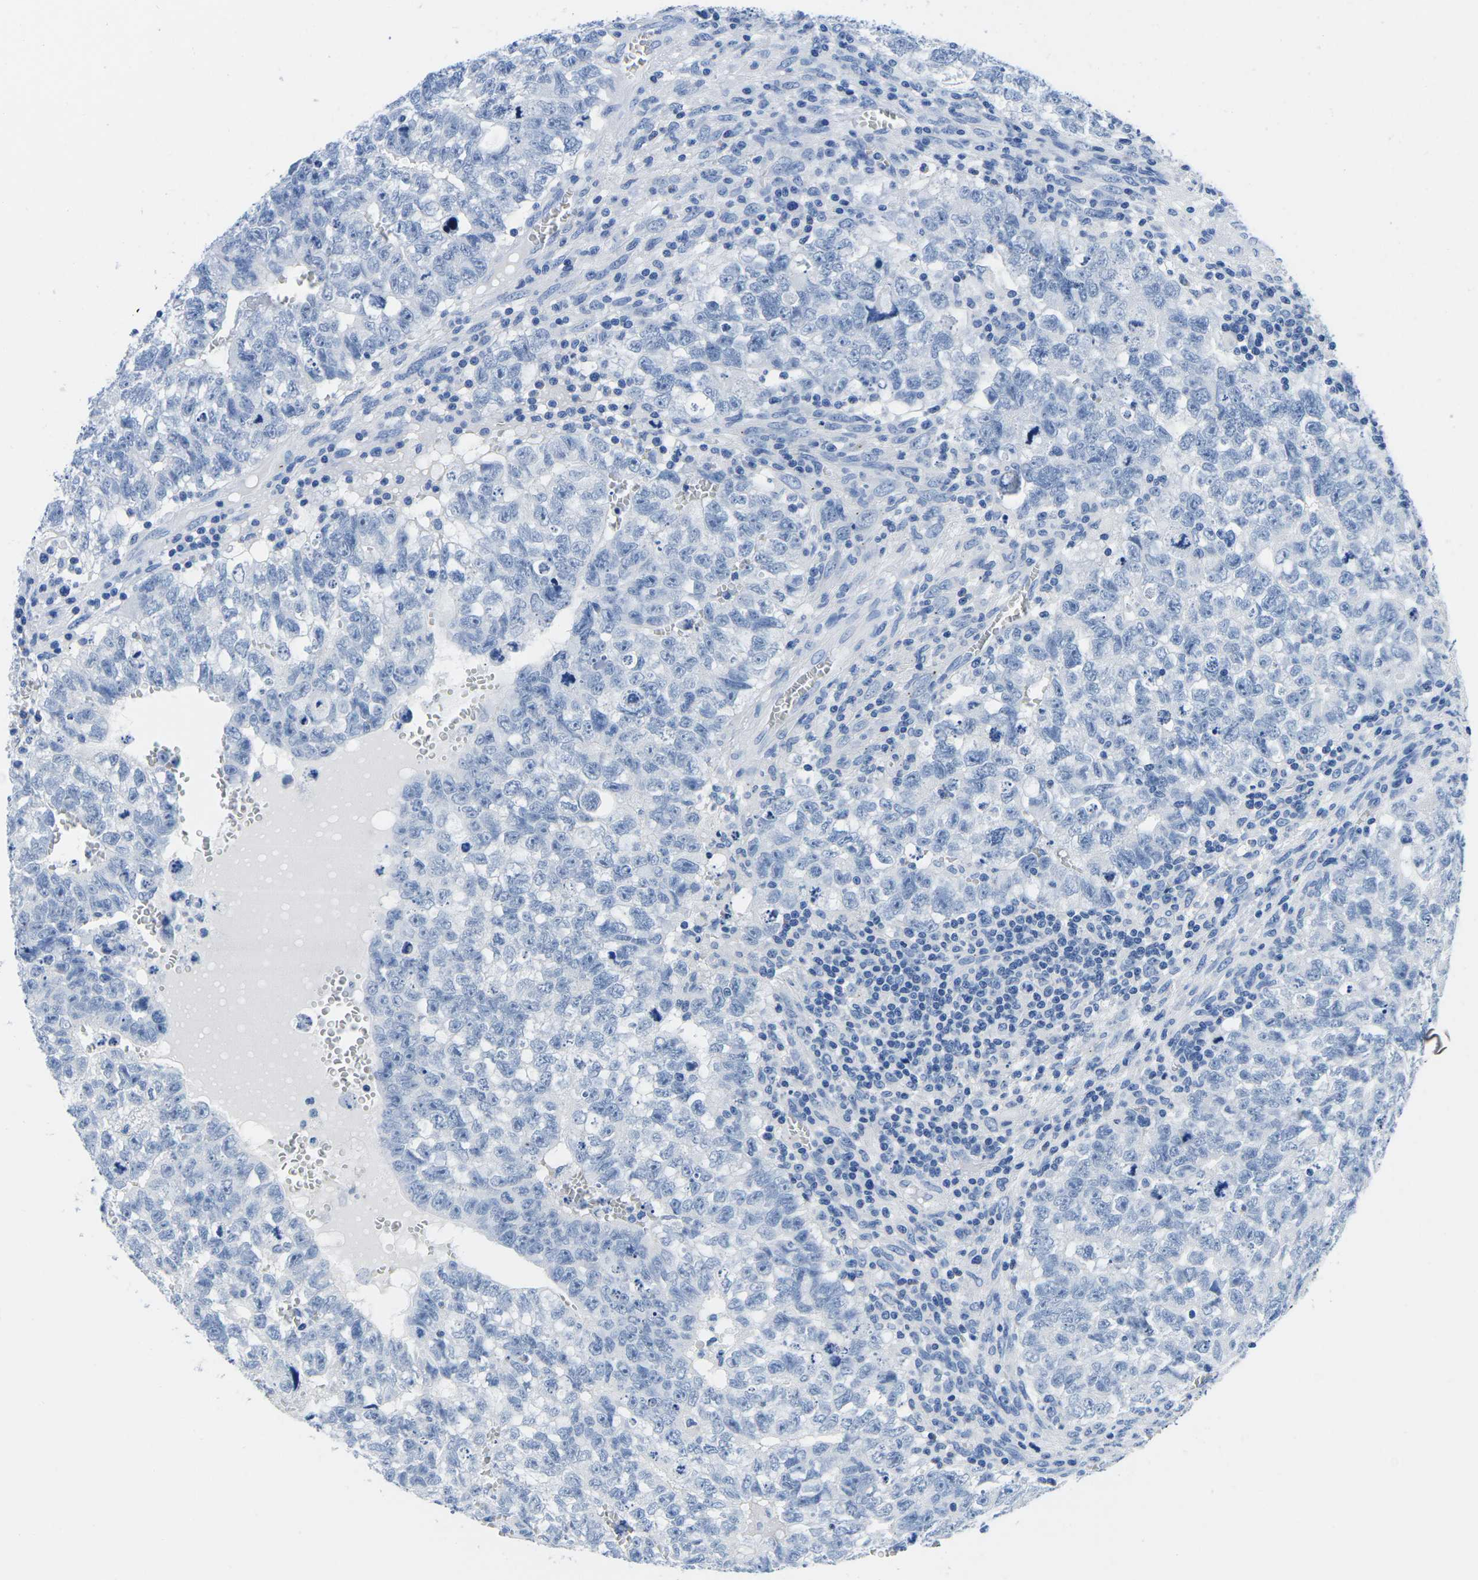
{"staining": {"intensity": "negative", "quantity": "none", "location": "none"}, "tissue": "testis cancer", "cell_type": "Tumor cells", "image_type": "cancer", "snomed": [{"axis": "morphology", "description": "Seminoma, NOS"}, {"axis": "morphology", "description": "Carcinoma, Embryonal, NOS"}, {"axis": "topography", "description": "Testis"}], "caption": "Tumor cells show no significant protein positivity in testis cancer (embryonal carcinoma).", "gene": "CYP1A2", "patient": {"sex": "male", "age": 38}}